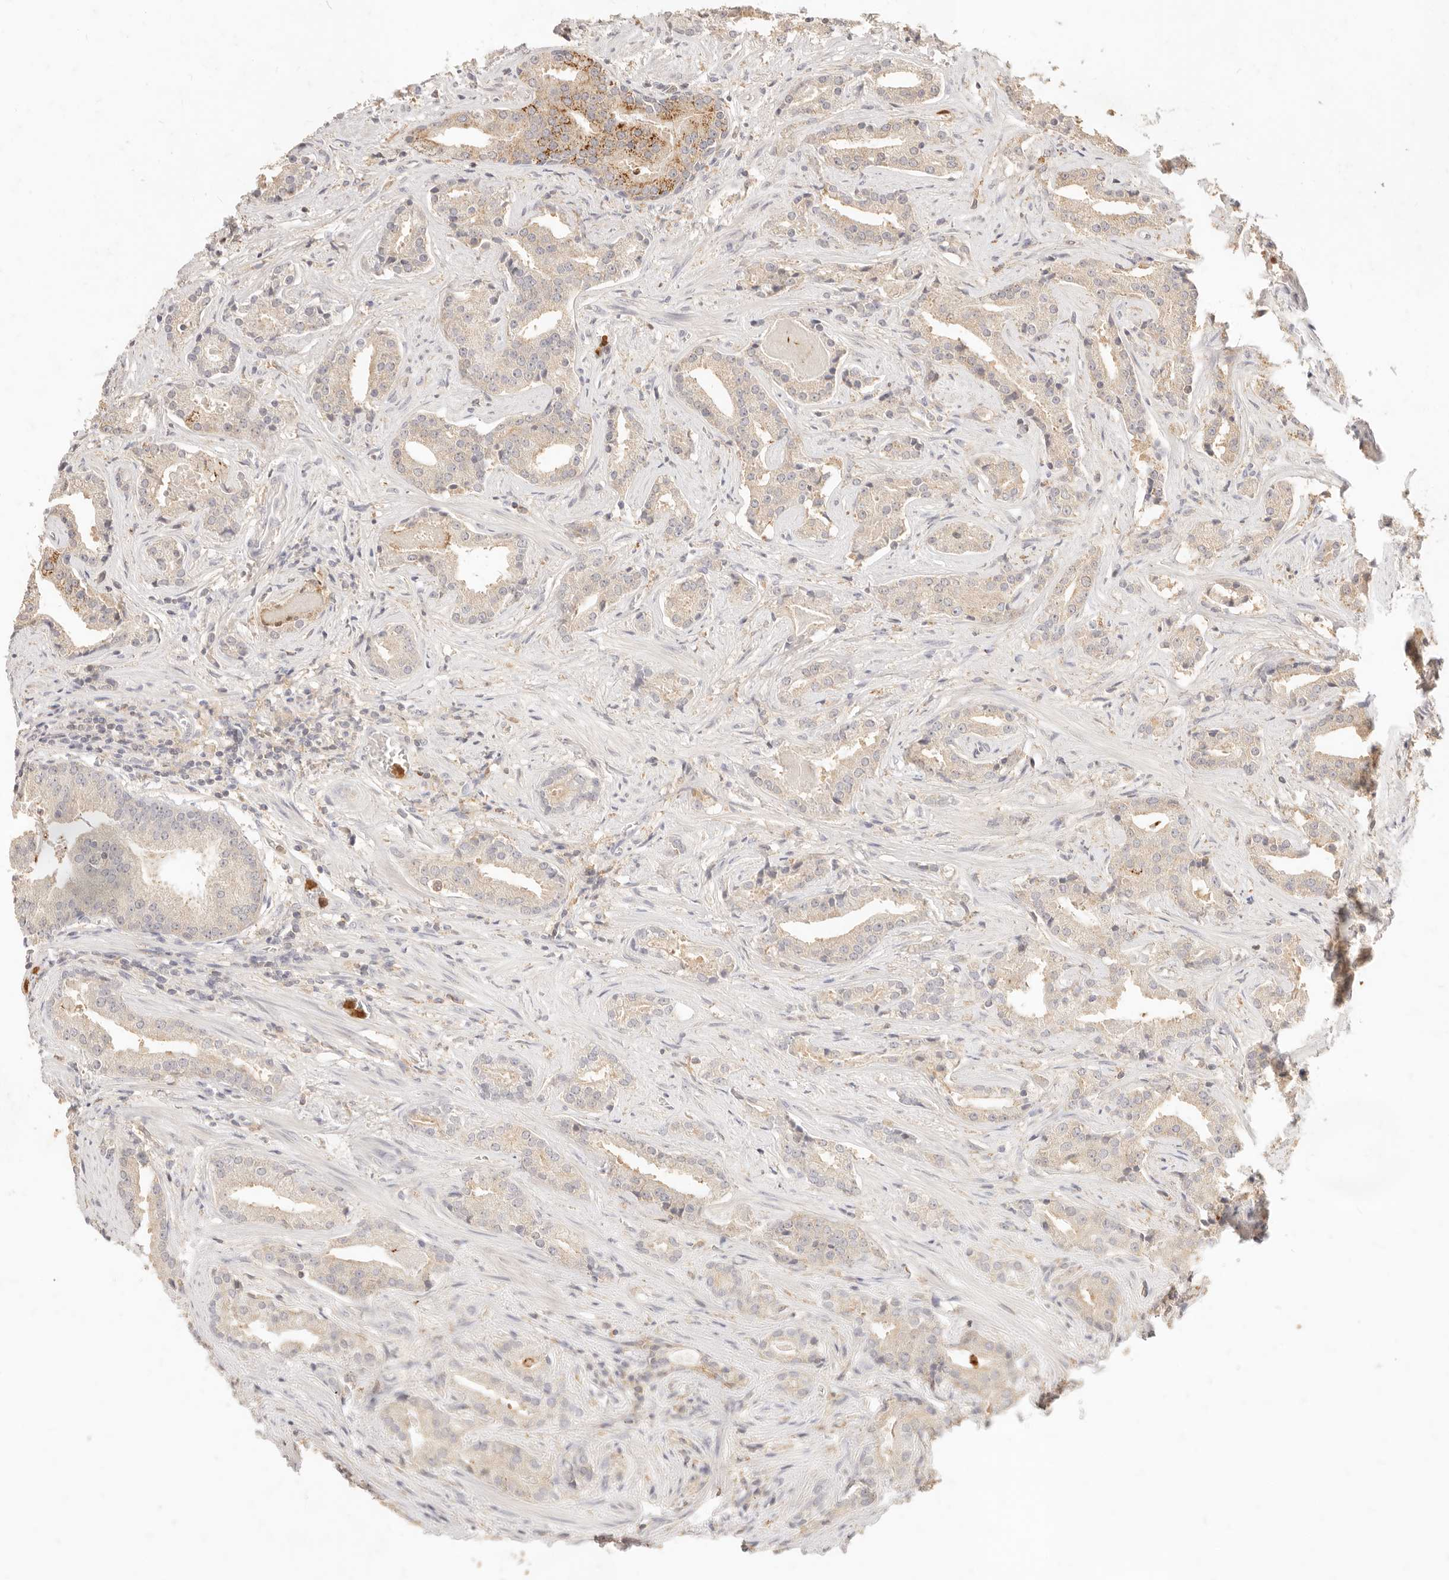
{"staining": {"intensity": "weak", "quantity": "25%-75%", "location": "cytoplasmic/membranous"}, "tissue": "prostate cancer", "cell_type": "Tumor cells", "image_type": "cancer", "snomed": [{"axis": "morphology", "description": "Adenocarcinoma, Low grade"}, {"axis": "topography", "description": "Prostate"}], "caption": "IHC of human prostate cancer (low-grade adenocarcinoma) reveals low levels of weak cytoplasmic/membranous positivity in approximately 25%-75% of tumor cells. (Stains: DAB (3,3'-diaminobenzidine) in brown, nuclei in blue, Microscopy: brightfield microscopy at high magnification).", "gene": "TMTC2", "patient": {"sex": "male", "age": 67}}